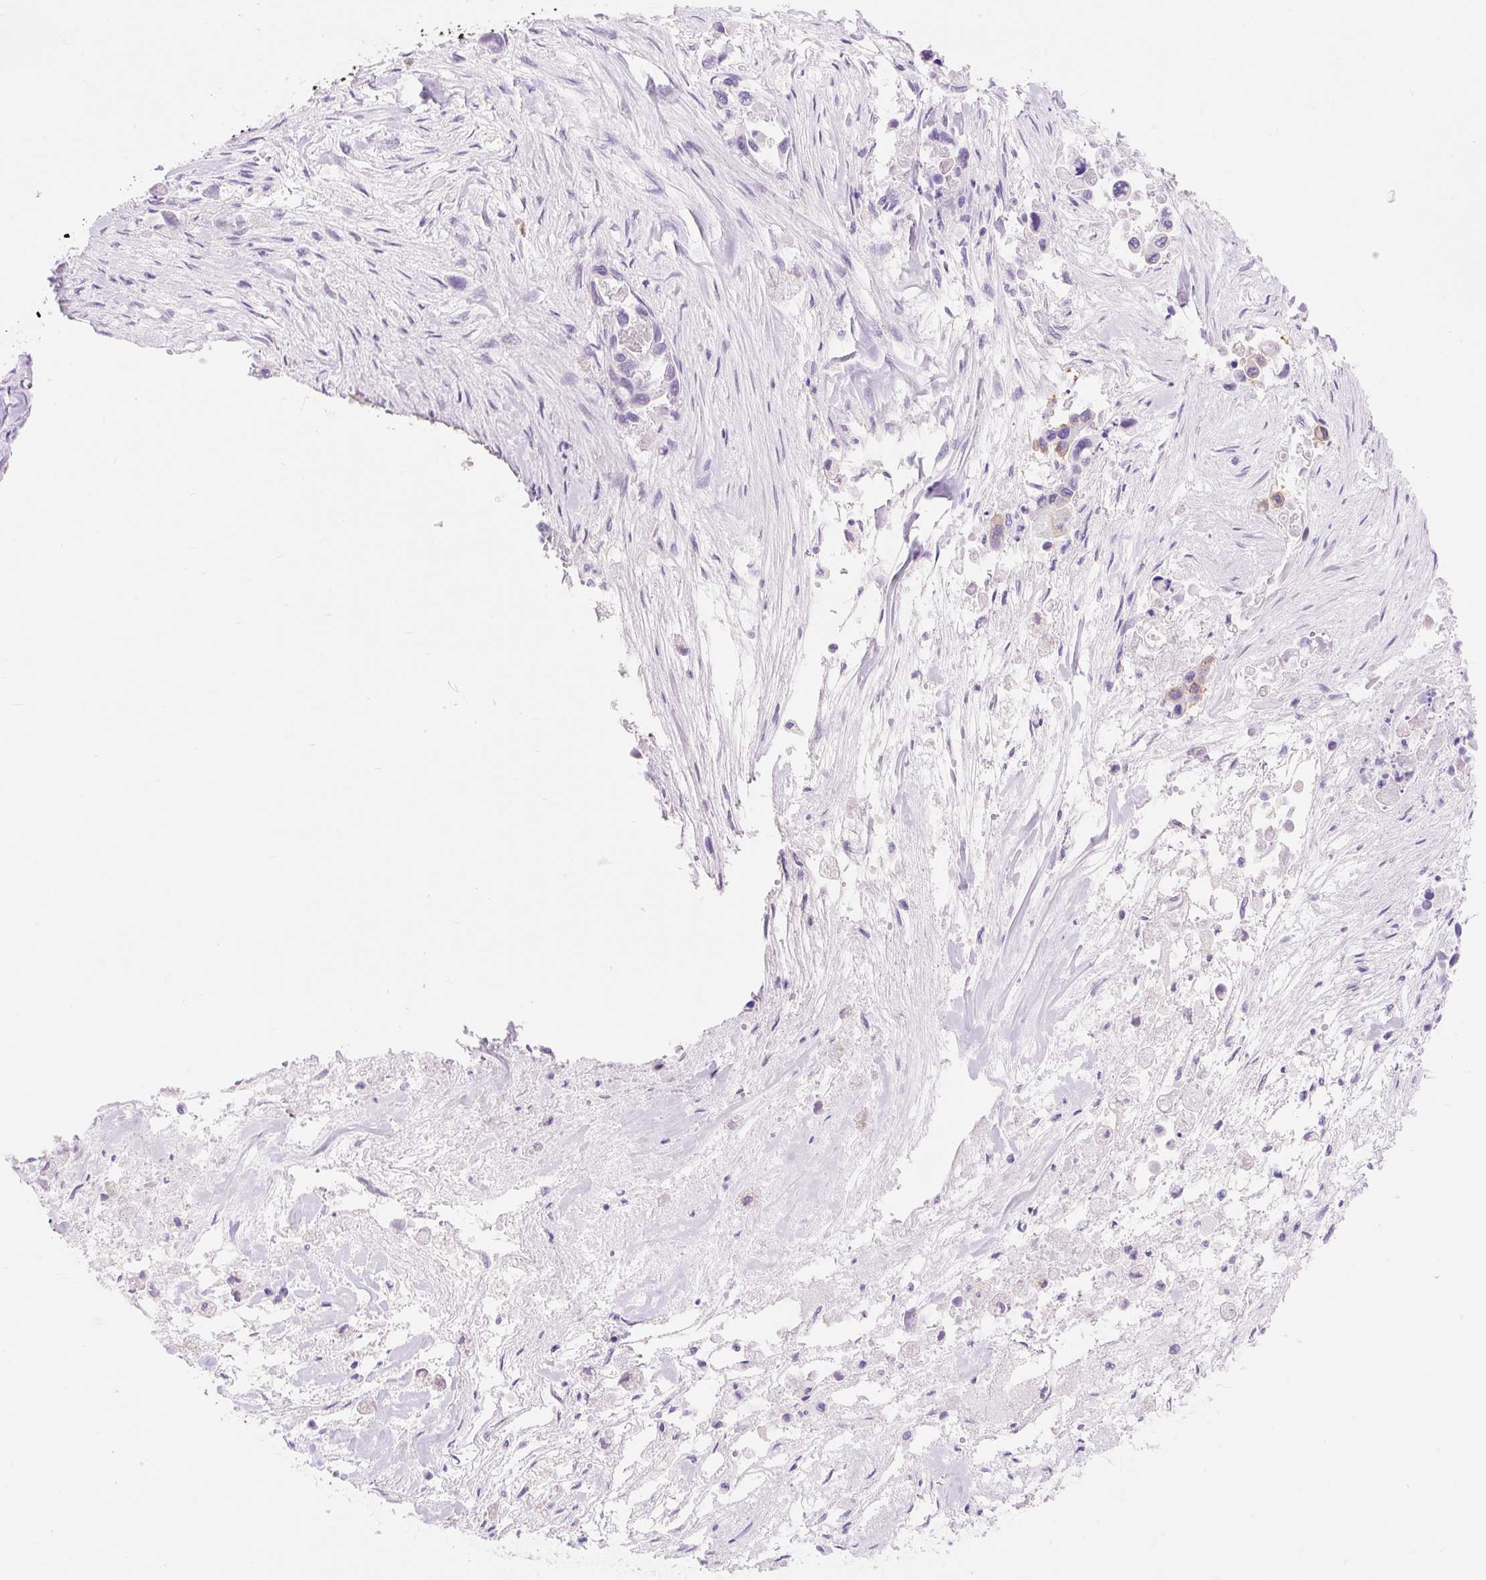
{"staining": {"intensity": "negative", "quantity": "none", "location": "none"}, "tissue": "pancreatic cancer", "cell_type": "Tumor cells", "image_type": "cancer", "snomed": [{"axis": "morphology", "description": "Adenocarcinoma, NOS"}, {"axis": "topography", "description": "Pancreas"}], "caption": "The micrograph exhibits no significant positivity in tumor cells of pancreatic cancer (adenocarcinoma). The staining was performed using DAB (3,3'-diaminobenzidine) to visualize the protein expression in brown, while the nuclei were stained in blue with hematoxylin (Magnification: 20x).", "gene": "H2BW1", "patient": {"sex": "male", "age": 92}}